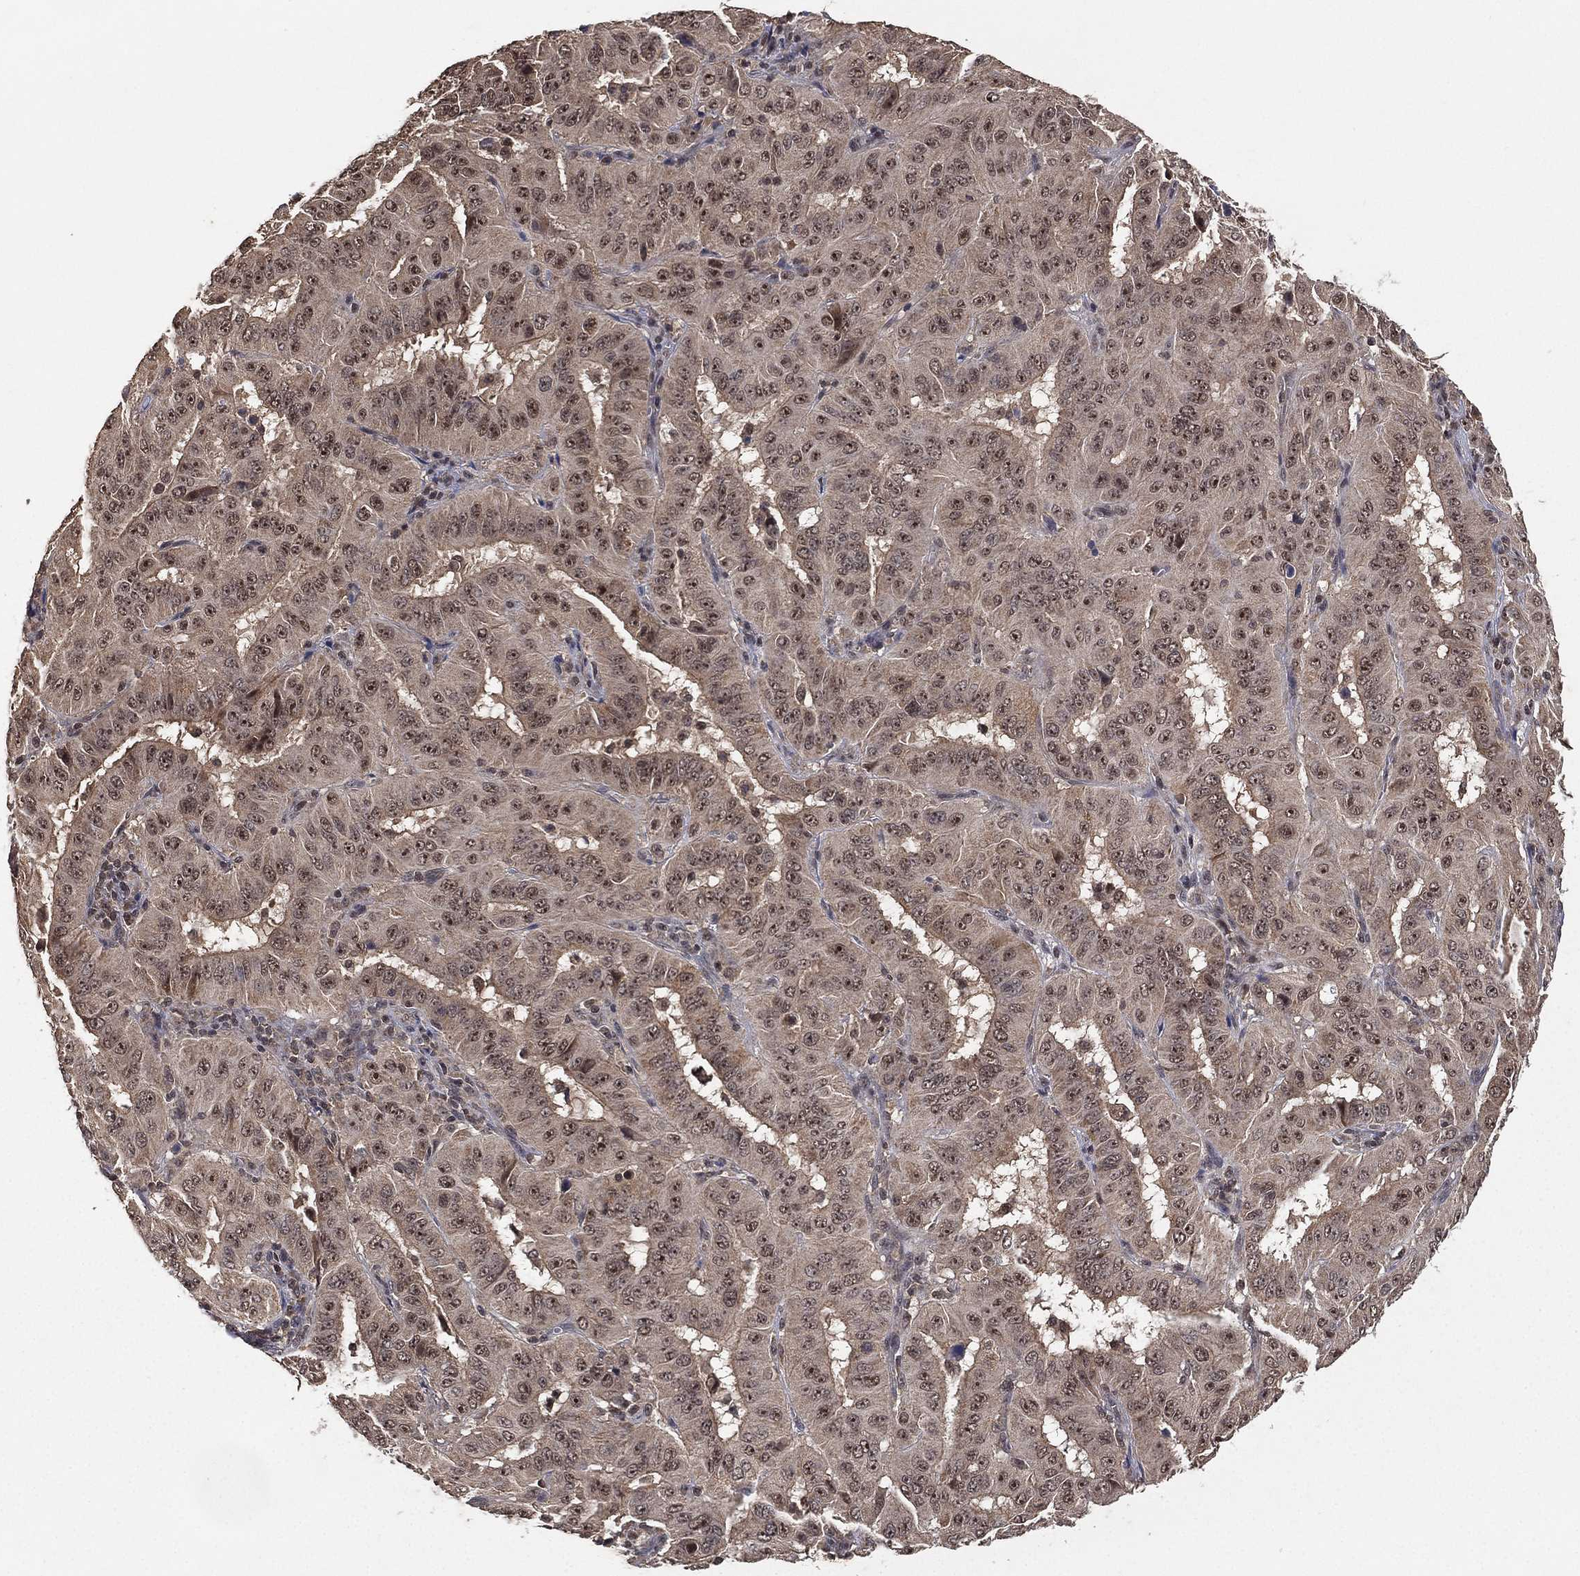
{"staining": {"intensity": "weak", "quantity": "25%-75%", "location": "cytoplasmic/membranous"}, "tissue": "pancreatic cancer", "cell_type": "Tumor cells", "image_type": "cancer", "snomed": [{"axis": "morphology", "description": "Adenocarcinoma, NOS"}, {"axis": "topography", "description": "Pancreas"}], "caption": "Immunohistochemistry histopathology image of adenocarcinoma (pancreatic) stained for a protein (brown), which displays low levels of weak cytoplasmic/membranous positivity in approximately 25%-75% of tumor cells.", "gene": "NELFCD", "patient": {"sex": "male", "age": 63}}